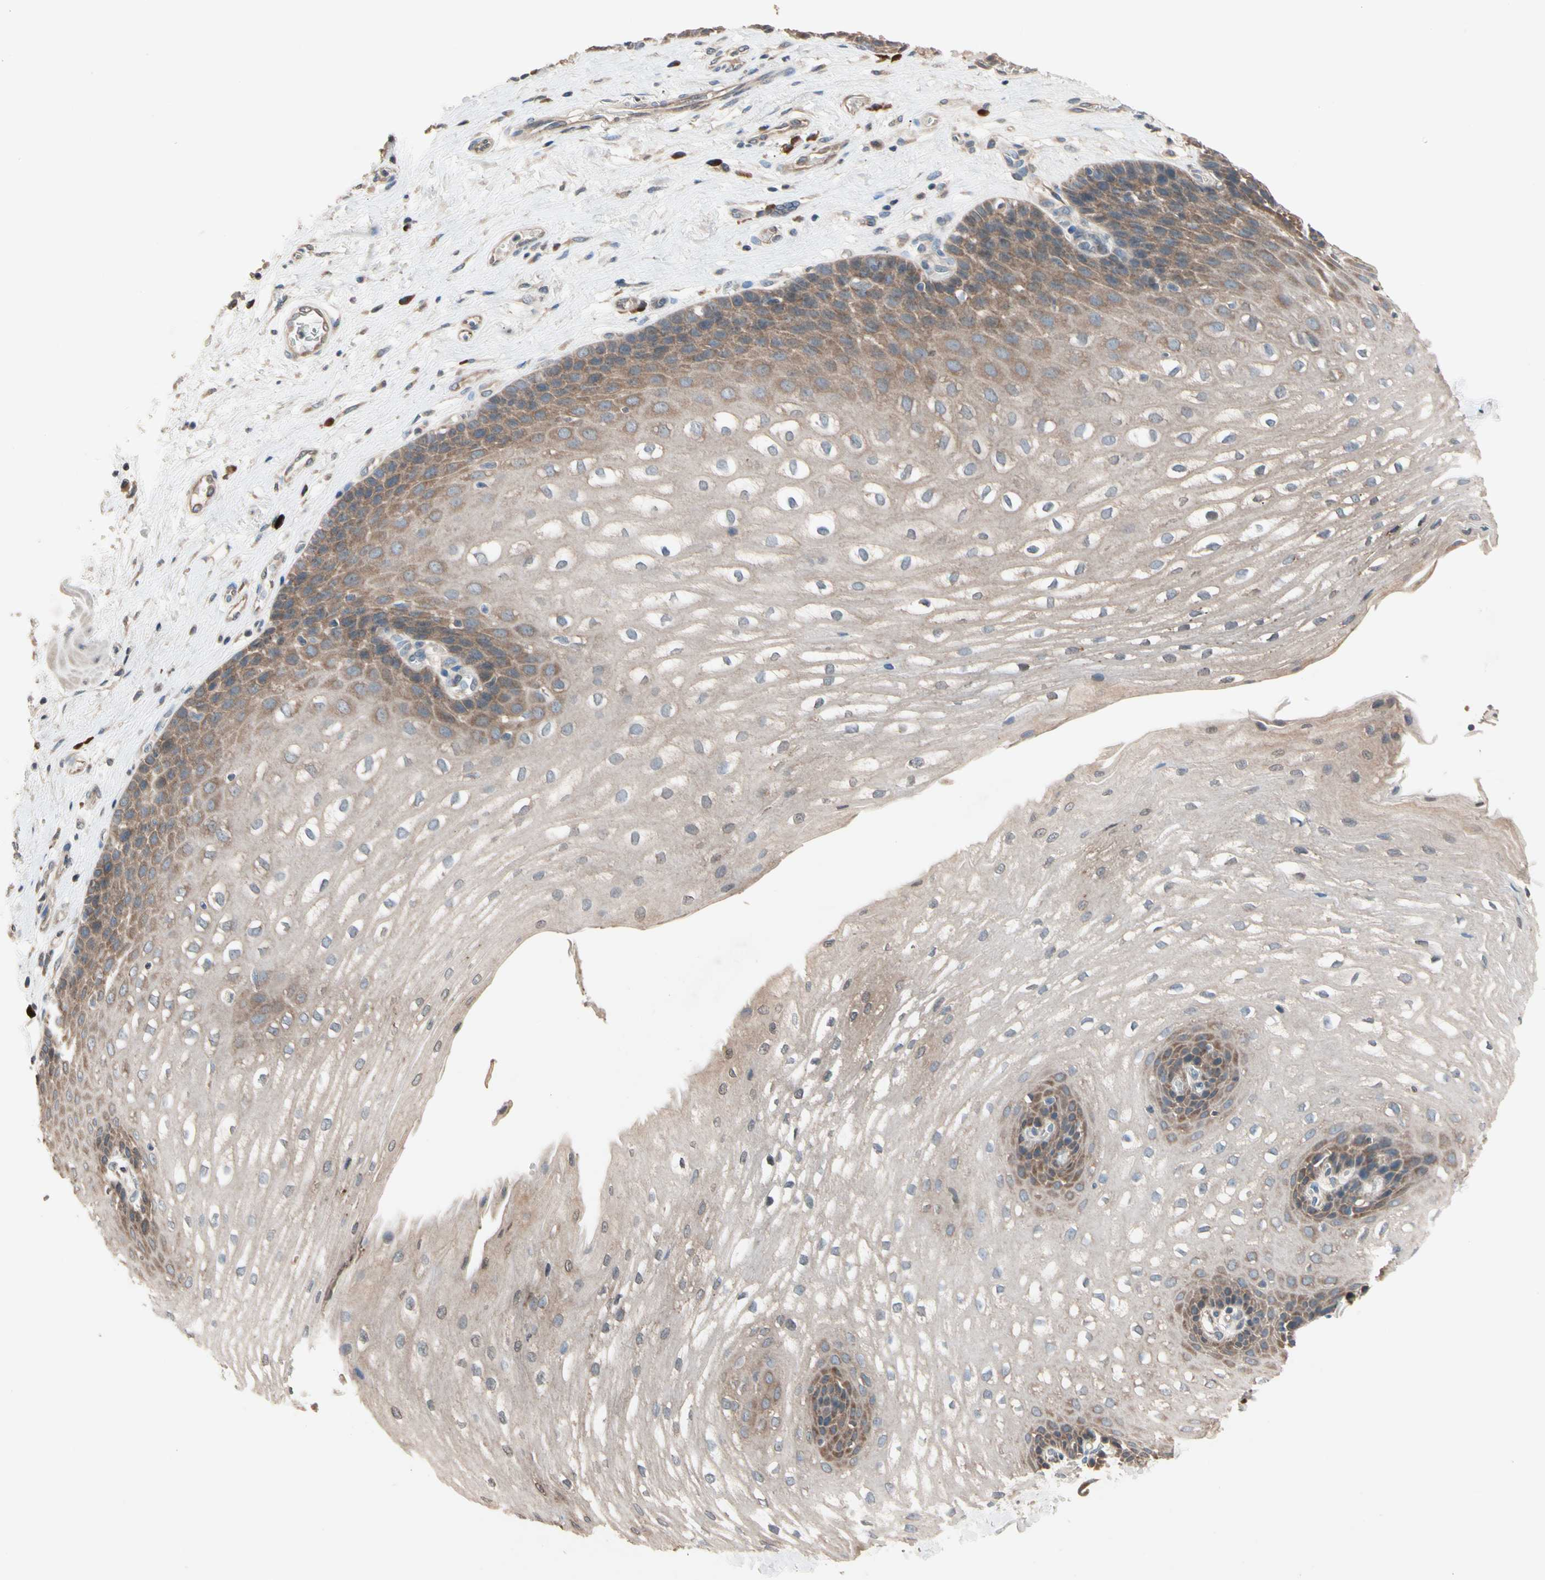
{"staining": {"intensity": "weak", "quantity": ">75%", "location": "cytoplasmic/membranous"}, "tissue": "esophagus", "cell_type": "Squamous epithelial cells", "image_type": "normal", "snomed": [{"axis": "morphology", "description": "Normal tissue, NOS"}, {"axis": "topography", "description": "Esophagus"}], "caption": "Brown immunohistochemical staining in benign human esophagus displays weak cytoplasmic/membranous staining in approximately >75% of squamous epithelial cells.", "gene": "PRDX4", "patient": {"sex": "male", "age": 48}}